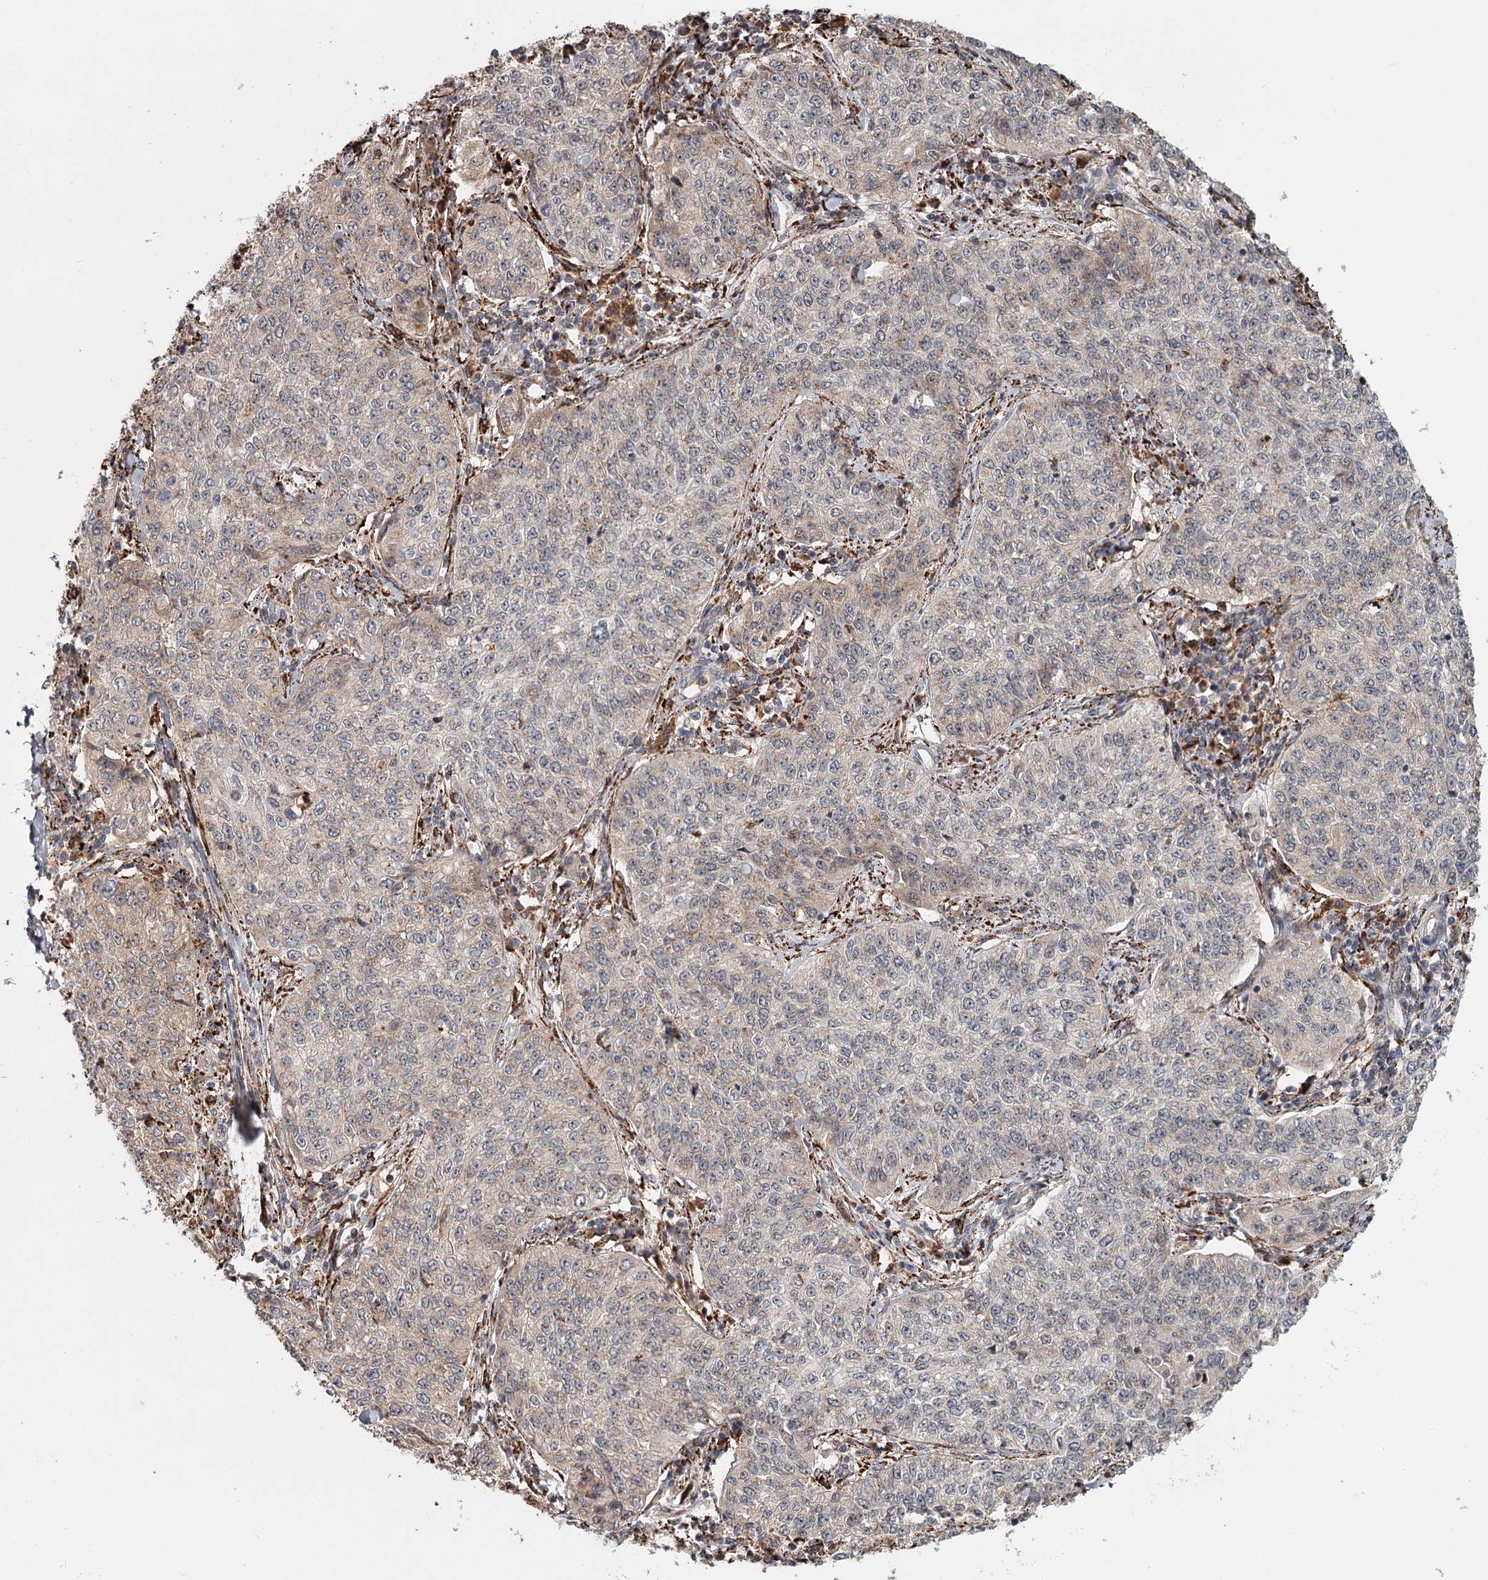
{"staining": {"intensity": "negative", "quantity": "none", "location": "none"}, "tissue": "cervical cancer", "cell_type": "Tumor cells", "image_type": "cancer", "snomed": [{"axis": "morphology", "description": "Squamous cell carcinoma, NOS"}, {"axis": "topography", "description": "Cervix"}], "caption": "A photomicrograph of cervical cancer (squamous cell carcinoma) stained for a protein shows no brown staining in tumor cells.", "gene": "CDC123", "patient": {"sex": "female", "age": 35}}